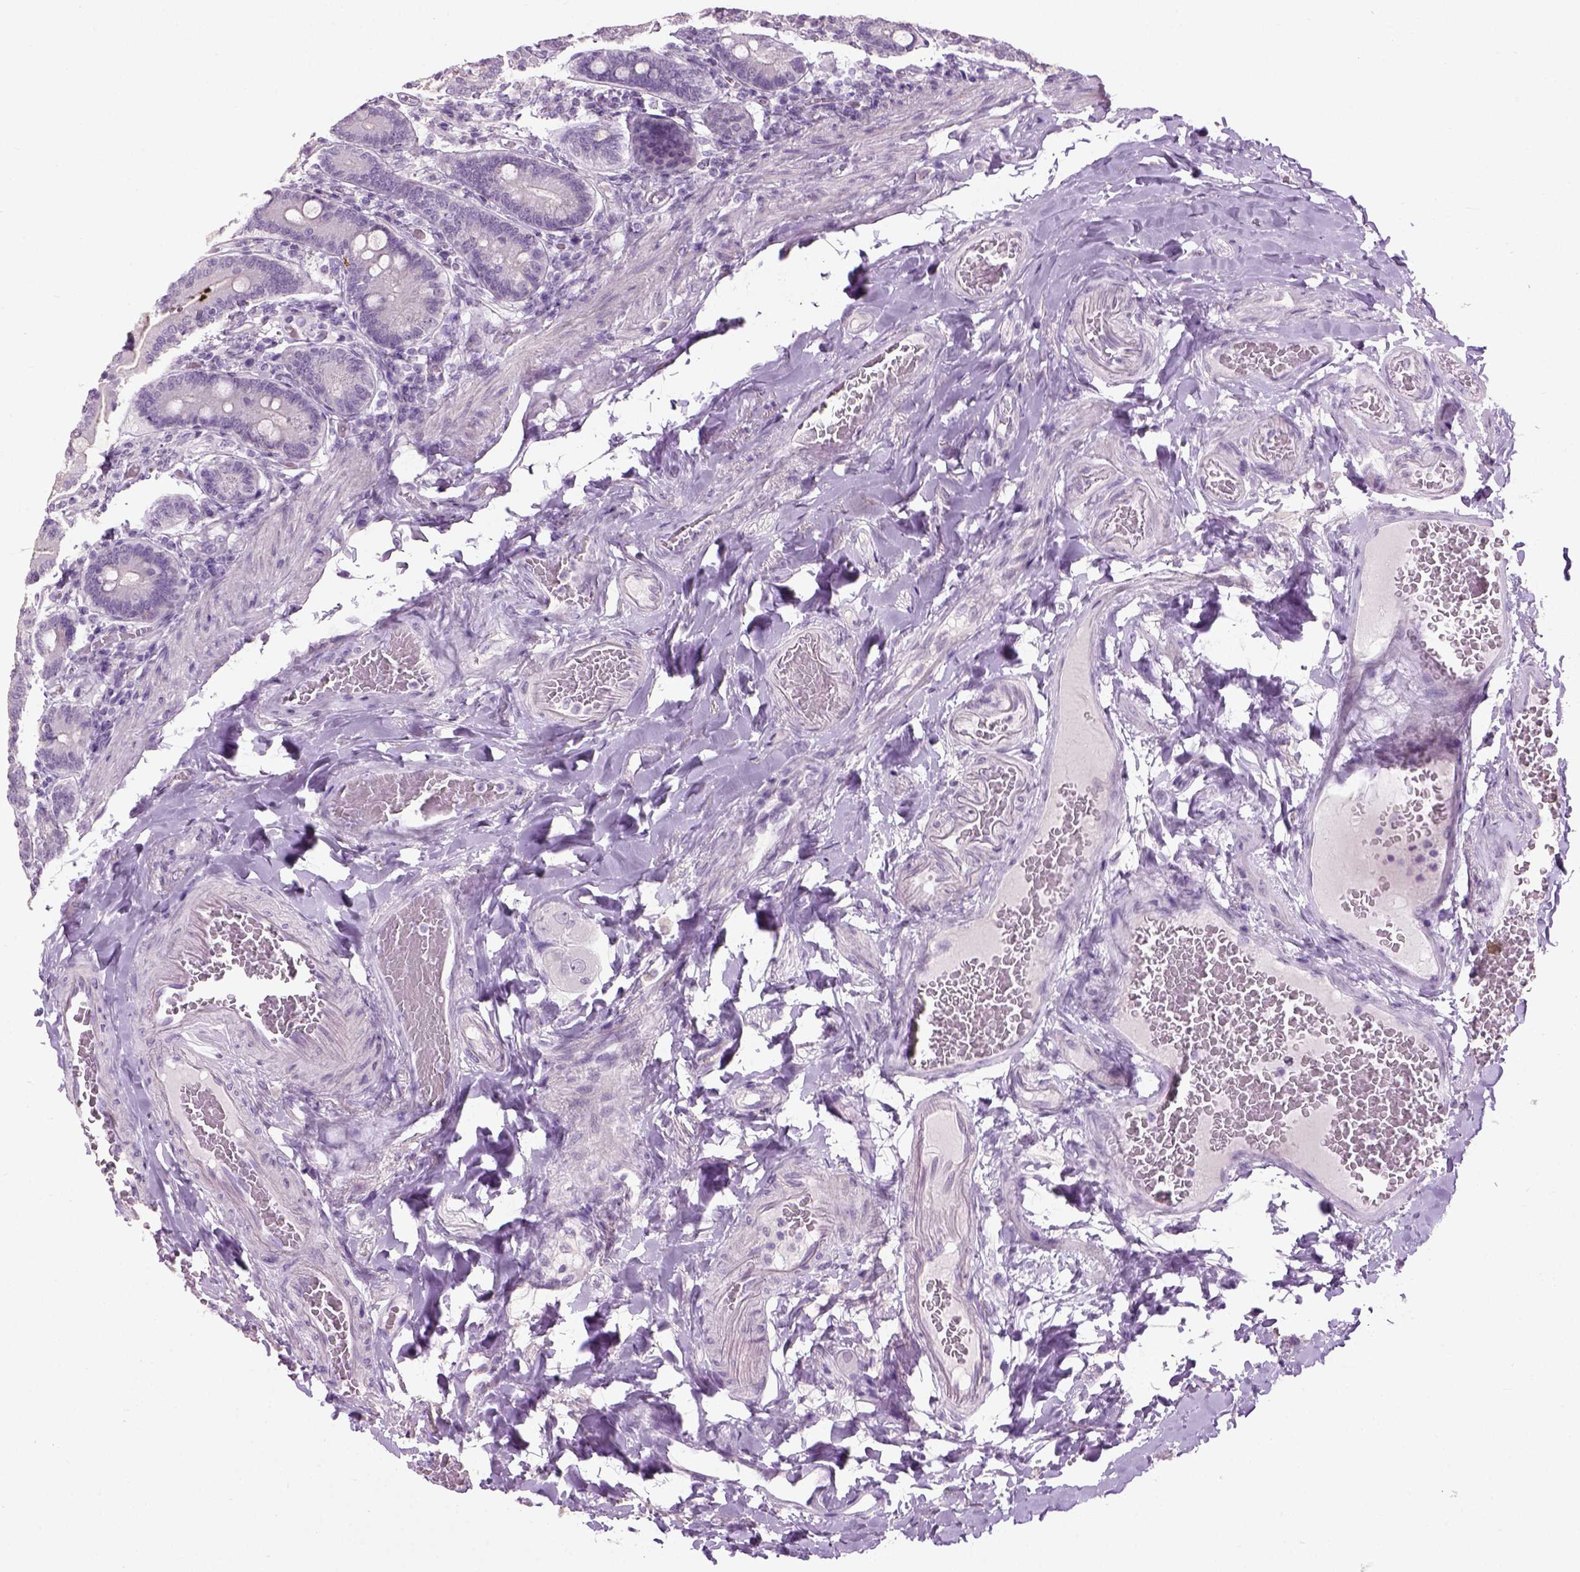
{"staining": {"intensity": "negative", "quantity": "none", "location": "none"}, "tissue": "duodenum", "cell_type": "Glandular cells", "image_type": "normal", "snomed": [{"axis": "morphology", "description": "Normal tissue, NOS"}, {"axis": "topography", "description": "Duodenum"}], "caption": "Histopathology image shows no significant protein positivity in glandular cells of benign duodenum. (IHC, brightfield microscopy, high magnification).", "gene": "GABRB2", "patient": {"sex": "female", "age": 62}}